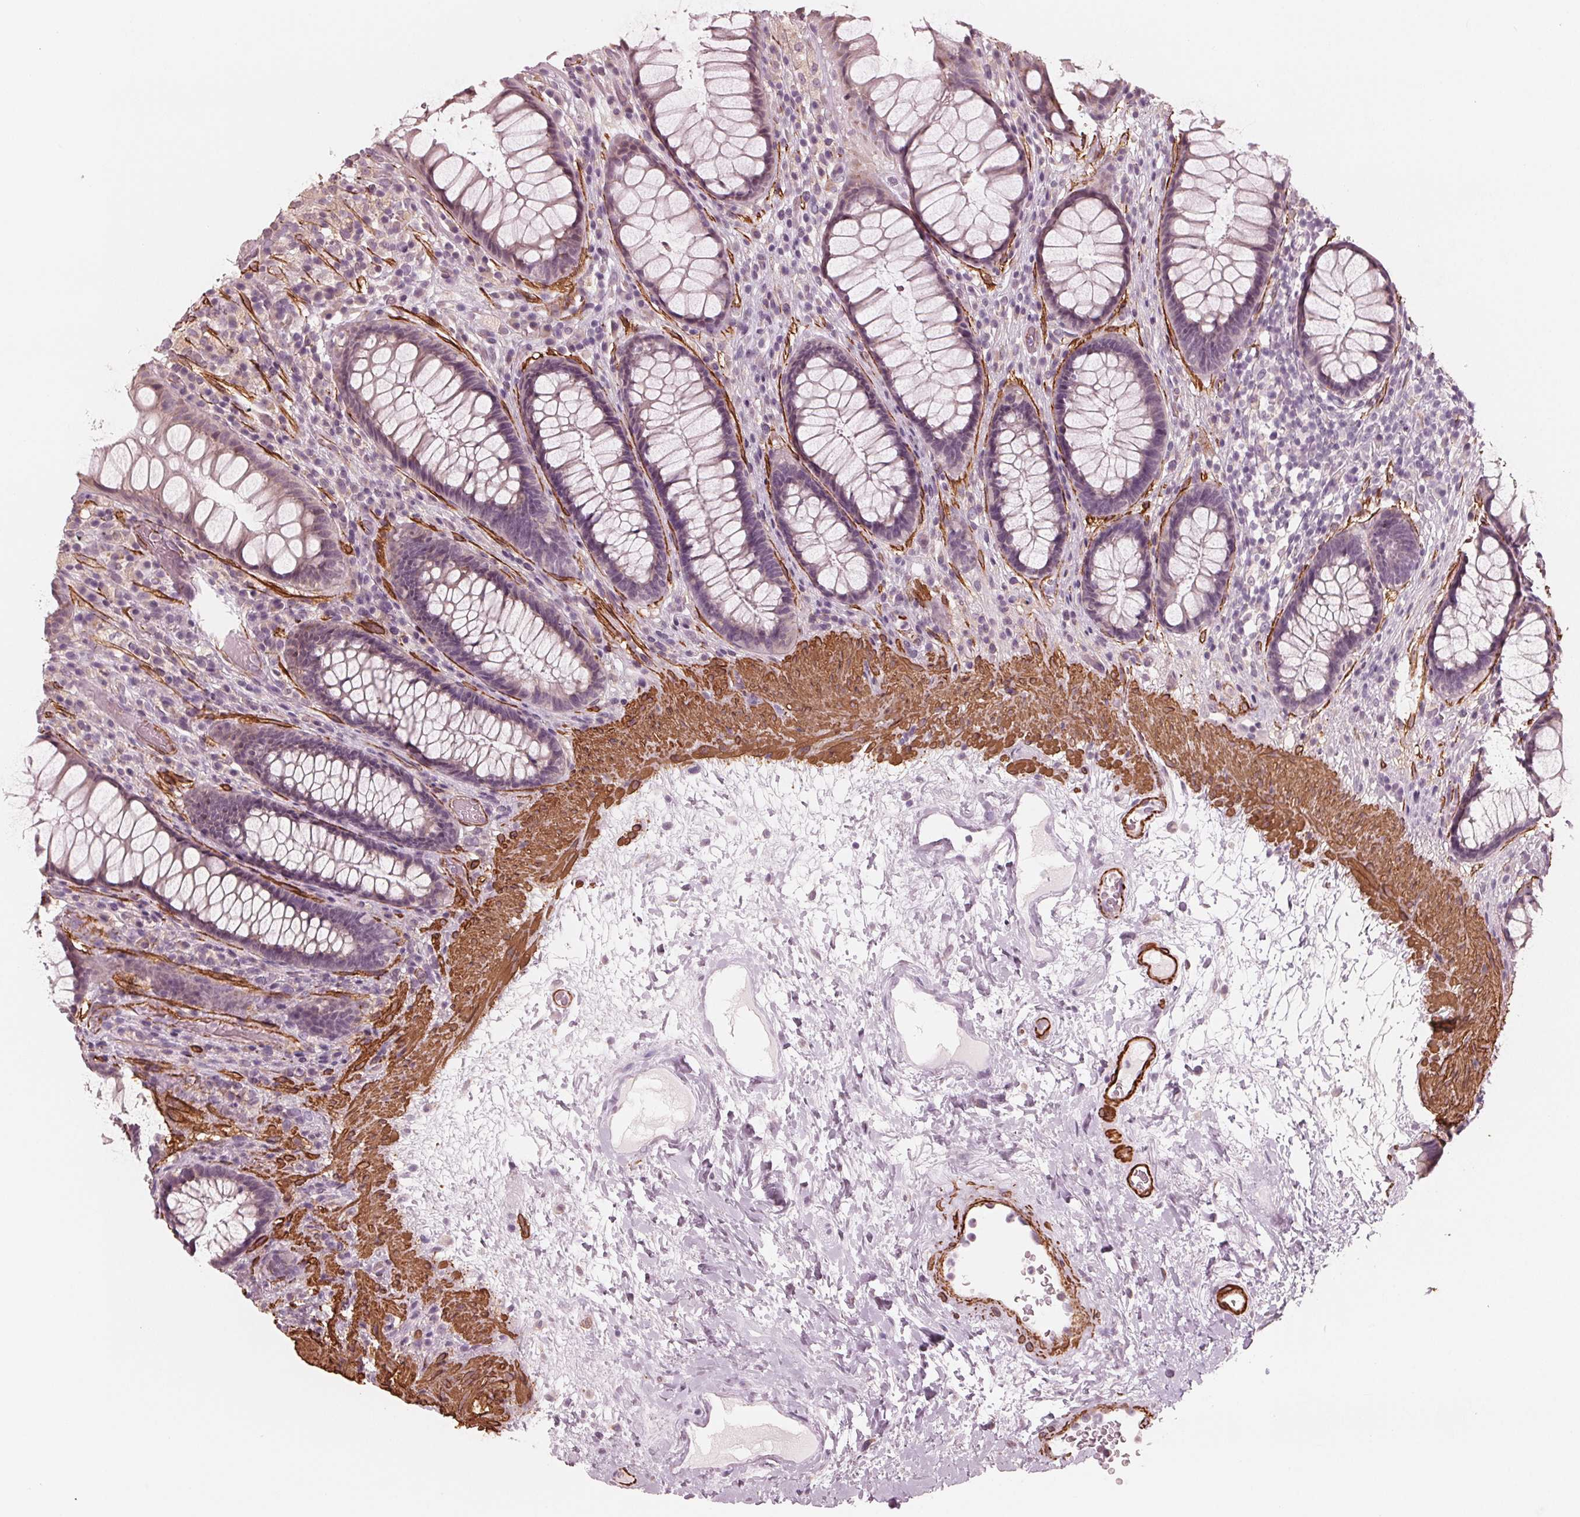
{"staining": {"intensity": "negative", "quantity": "none", "location": "none"}, "tissue": "rectum", "cell_type": "Glandular cells", "image_type": "normal", "snomed": [{"axis": "morphology", "description": "Normal tissue, NOS"}, {"axis": "topography", "description": "Rectum"}], "caption": "Immunohistochemistry (IHC) photomicrograph of unremarkable rectum: human rectum stained with DAB (3,3'-diaminobenzidine) reveals no significant protein positivity in glandular cells.", "gene": "MIER3", "patient": {"sex": "male", "age": 72}}